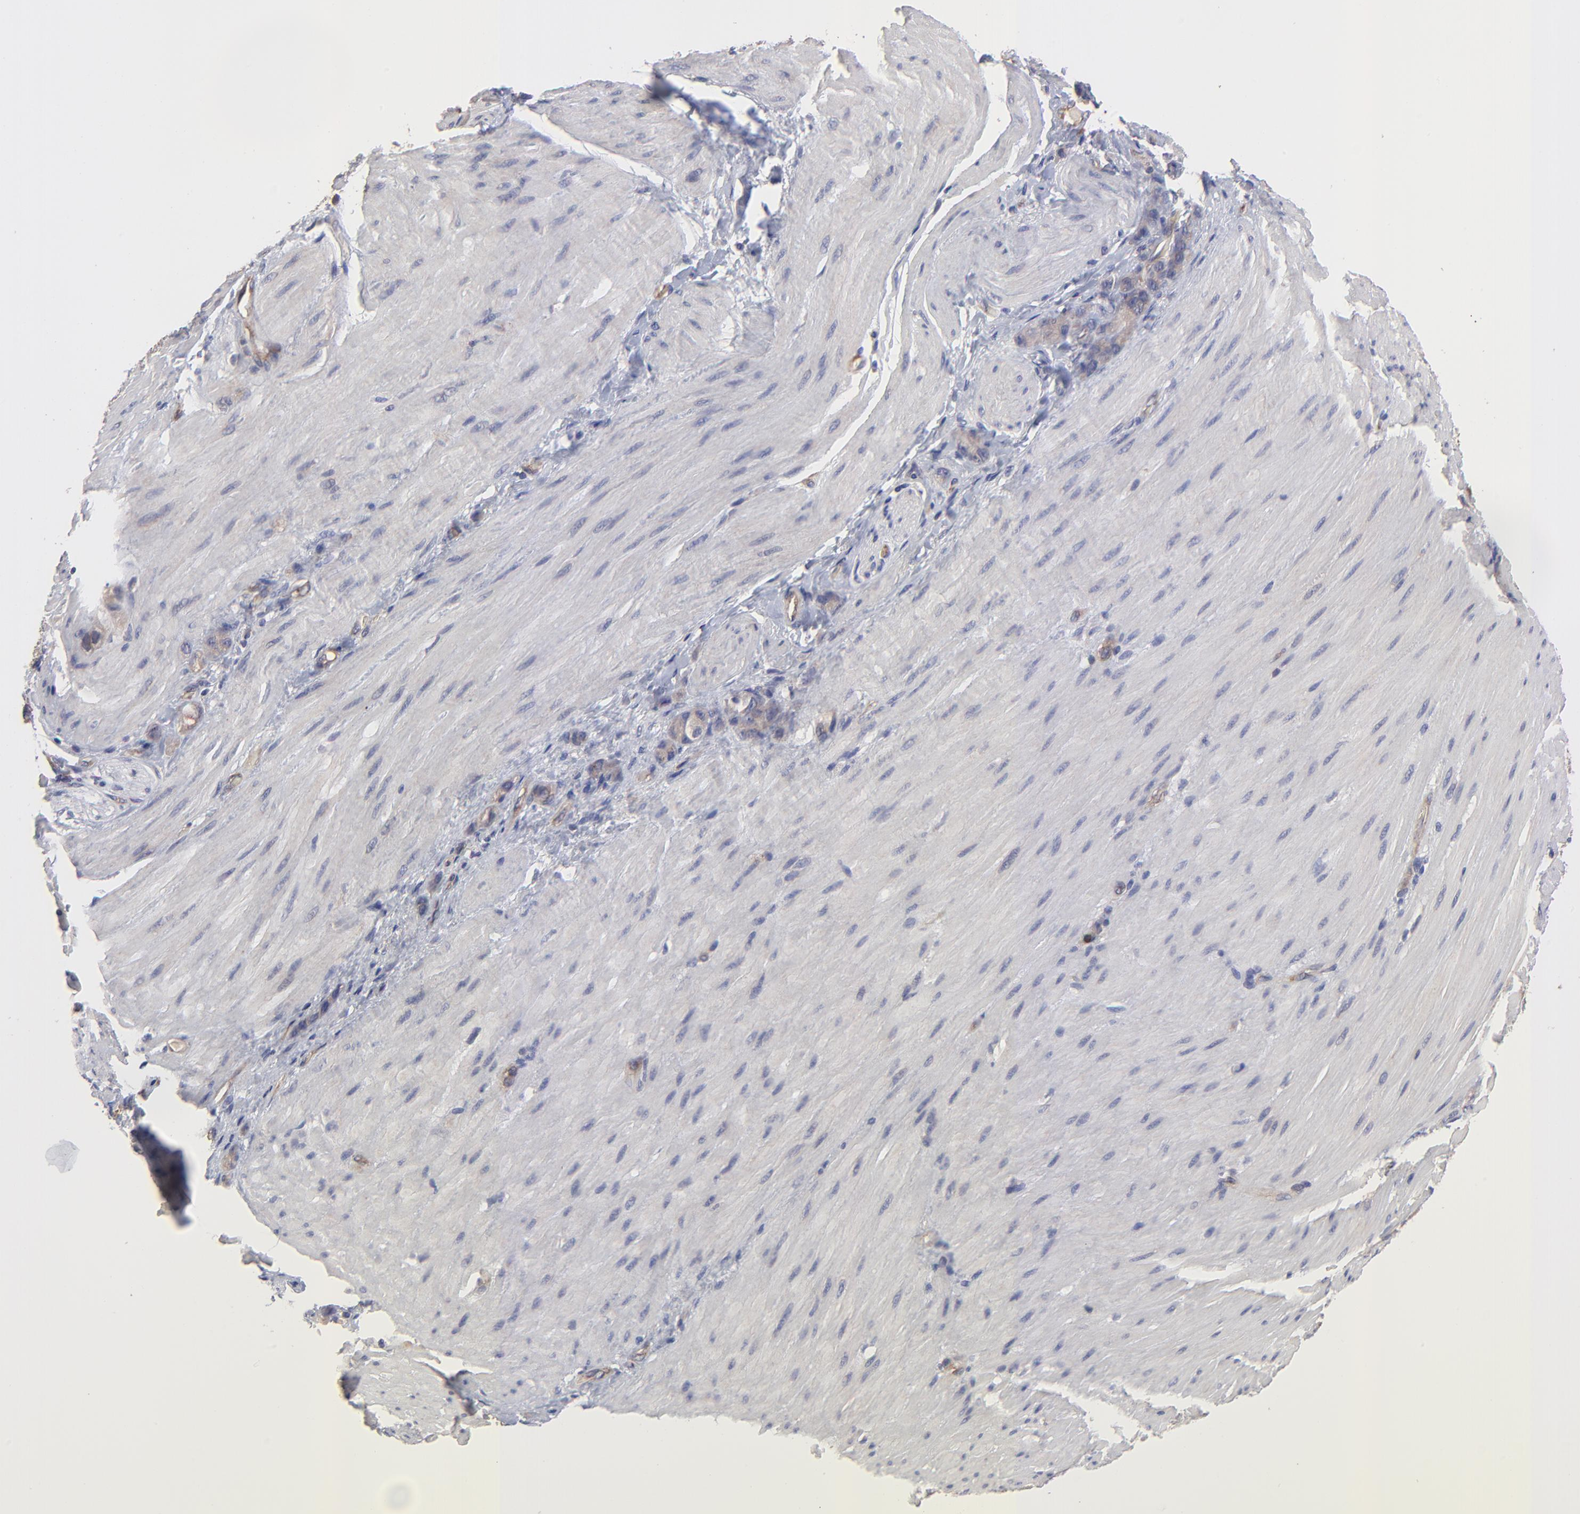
{"staining": {"intensity": "moderate", "quantity": "25%-75%", "location": "cytoplasmic/membranous"}, "tissue": "stomach cancer", "cell_type": "Tumor cells", "image_type": "cancer", "snomed": [{"axis": "morphology", "description": "Normal tissue, NOS"}, {"axis": "morphology", "description": "Adenocarcinoma, NOS"}, {"axis": "topography", "description": "Stomach"}], "caption": "An immunohistochemistry (IHC) photomicrograph of neoplastic tissue is shown. Protein staining in brown labels moderate cytoplasmic/membranous positivity in stomach cancer within tumor cells. (DAB (3,3'-diaminobenzidine) IHC, brown staining for protein, blue staining for nuclei).", "gene": "ASB7", "patient": {"sex": "male", "age": 82}}